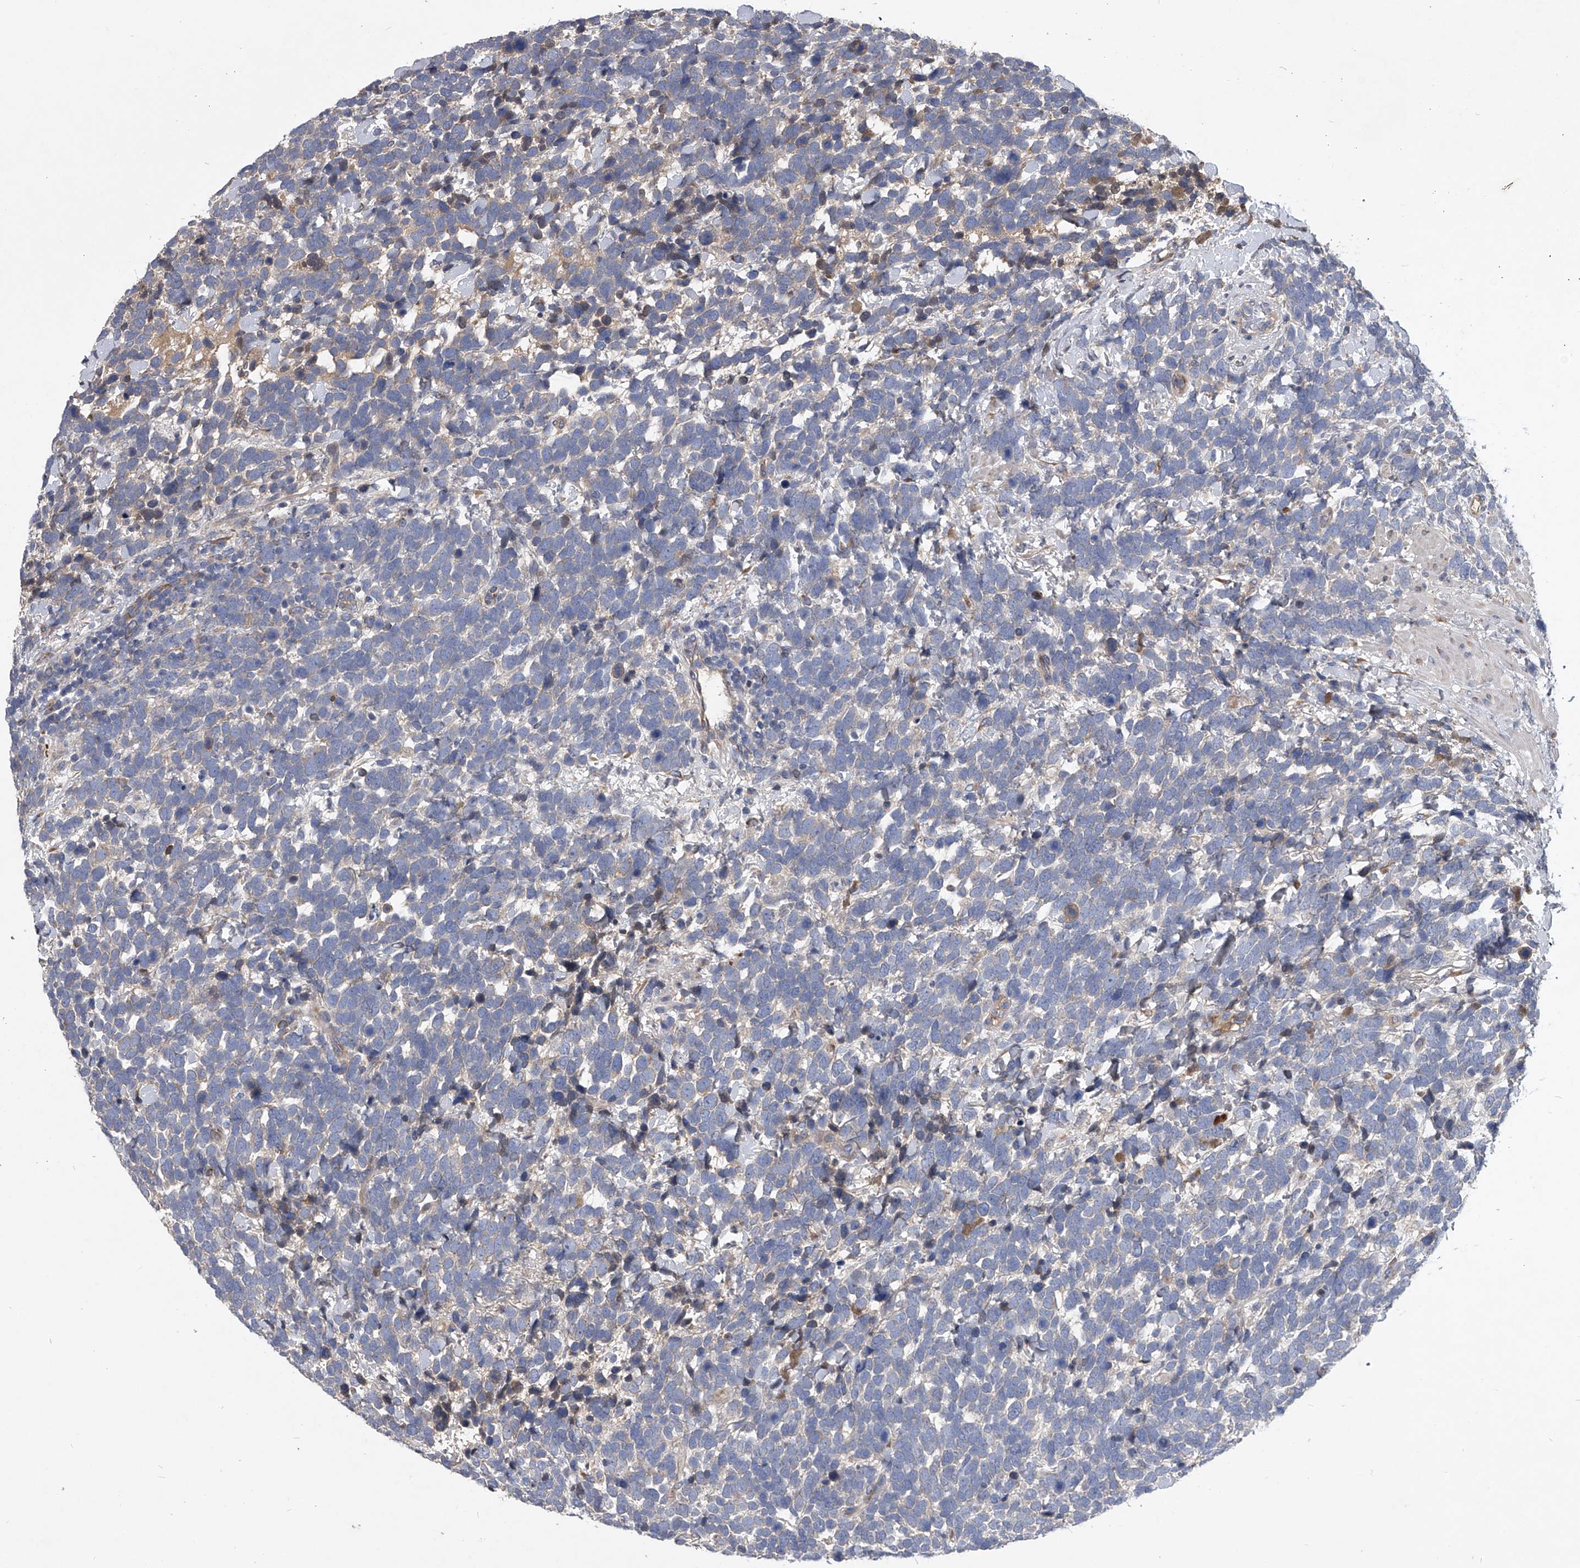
{"staining": {"intensity": "negative", "quantity": "none", "location": "none"}, "tissue": "urothelial cancer", "cell_type": "Tumor cells", "image_type": "cancer", "snomed": [{"axis": "morphology", "description": "Urothelial carcinoma, High grade"}, {"axis": "topography", "description": "Urinary bladder"}], "caption": "Immunohistochemistry photomicrograph of neoplastic tissue: human high-grade urothelial carcinoma stained with DAB (3,3'-diaminobenzidine) demonstrates no significant protein positivity in tumor cells. (Immunohistochemistry (ihc), brightfield microscopy, high magnification).", "gene": "CCR4", "patient": {"sex": "female", "age": 82}}